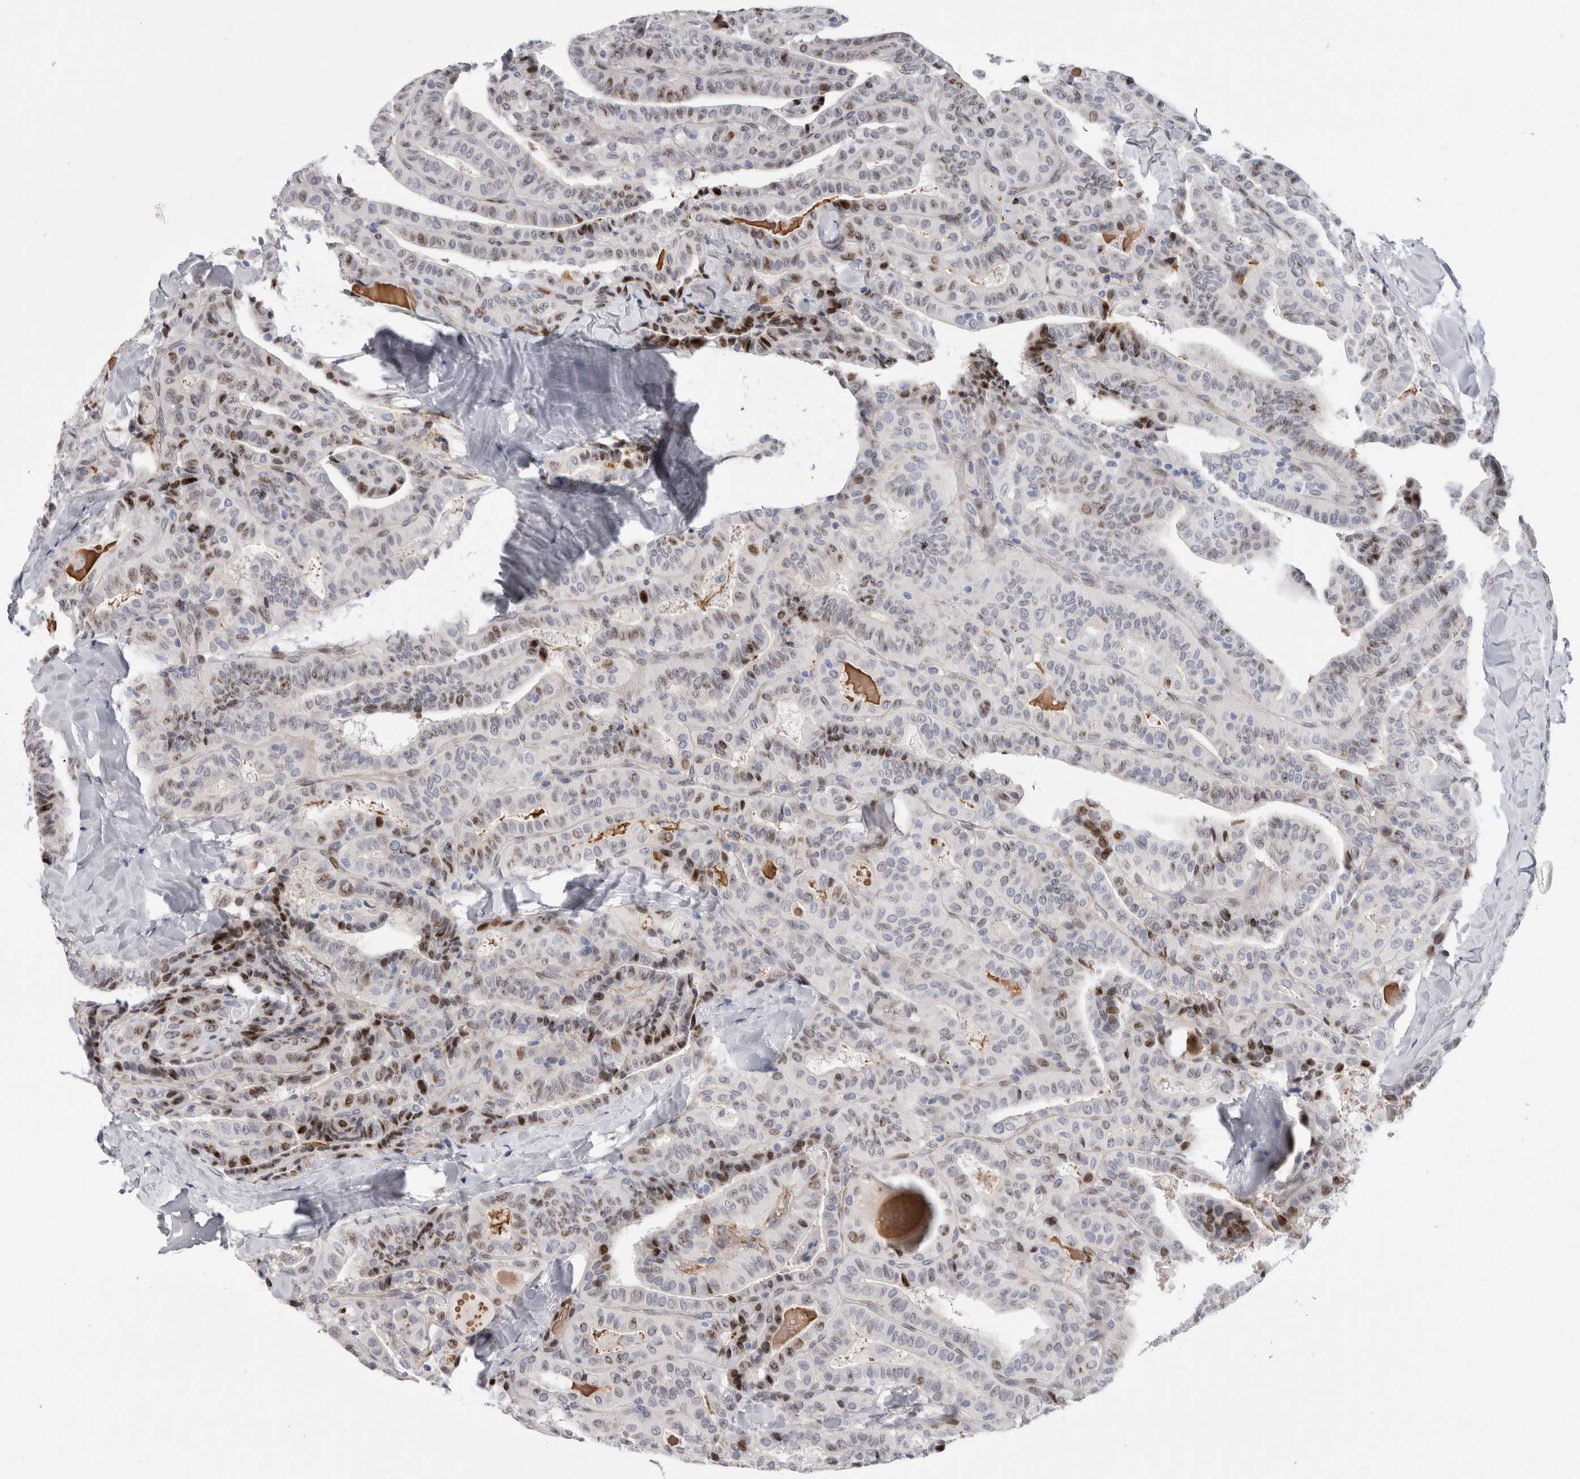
{"staining": {"intensity": "moderate", "quantity": "25%-75%", "location": "nuclear"}, "tissue": "thyroid cancer", "cell_type": "Tumor cells", "image_type": "cancer", "snomed": [{"axis": "morphology", "description": "Papillary adenocarcinoma, NOS"}, {"axis": "topography", "description": "Thyroid gland"}], "caption": "Protein staining of thyroid papillary adenocarcinoma tissue demonstrates moderate nuclear expression in about 25%-75% of tumor cells.", "gene": "DMTN", "patient": {"sex": "male", "age": 77}}